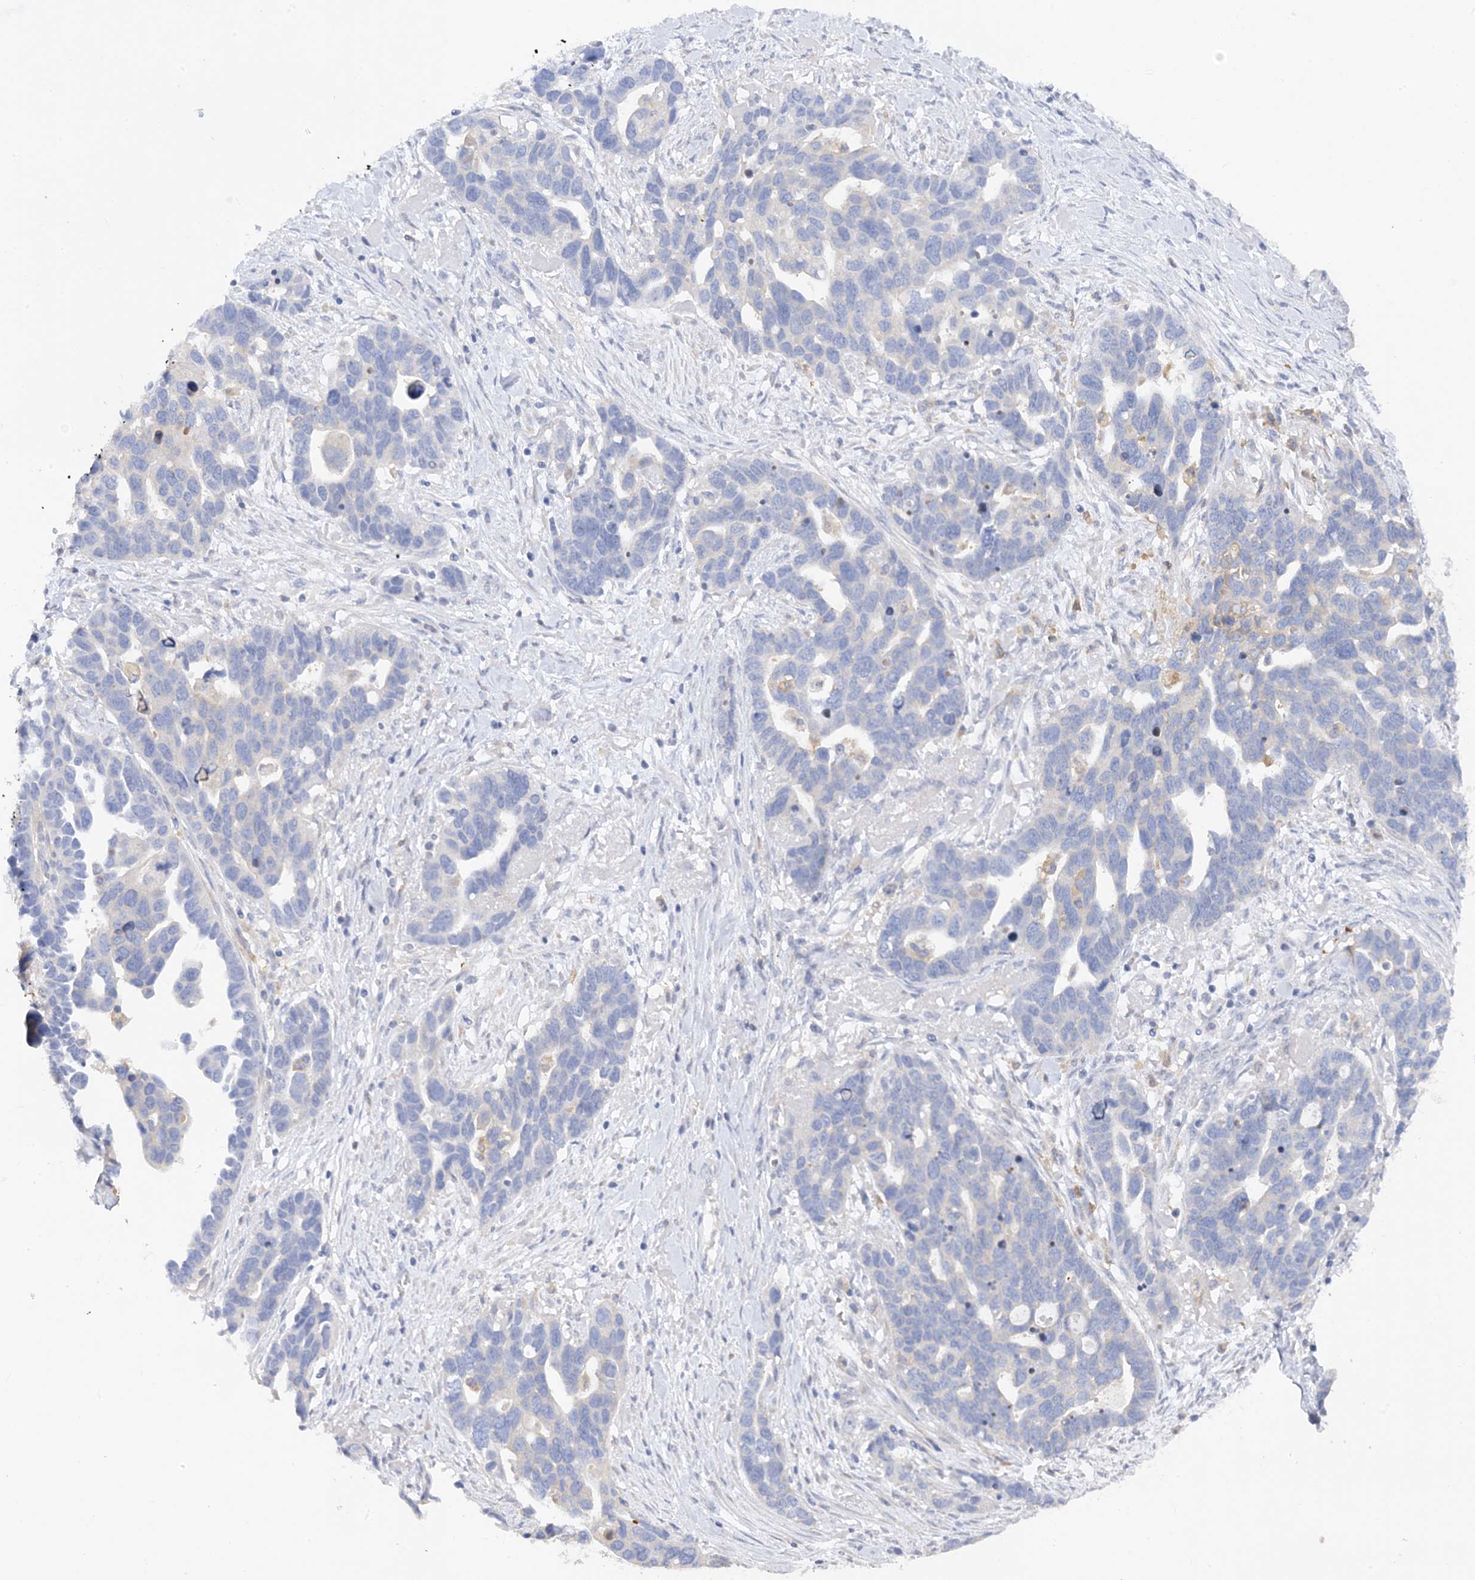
{"staining": {"intensity": "negative", "quantity": "none", "location": "none"}, "tissue": "ovarian cancer", "cell_type": "Tumor cells", "image_type": "cancer", "snomed": [{"axis": "morphology", "description": "Cystadenocarcinoma, serous, NOS"}, {"axis": "topography", "description": "Ovary"}], "caption": "Protein analysis of ovarian serous cystadenocarcinoma demonstrates no significant positivity in tumor cells.", "gene": "ARV1", "patient": {"sex": "female", "age": 54}}